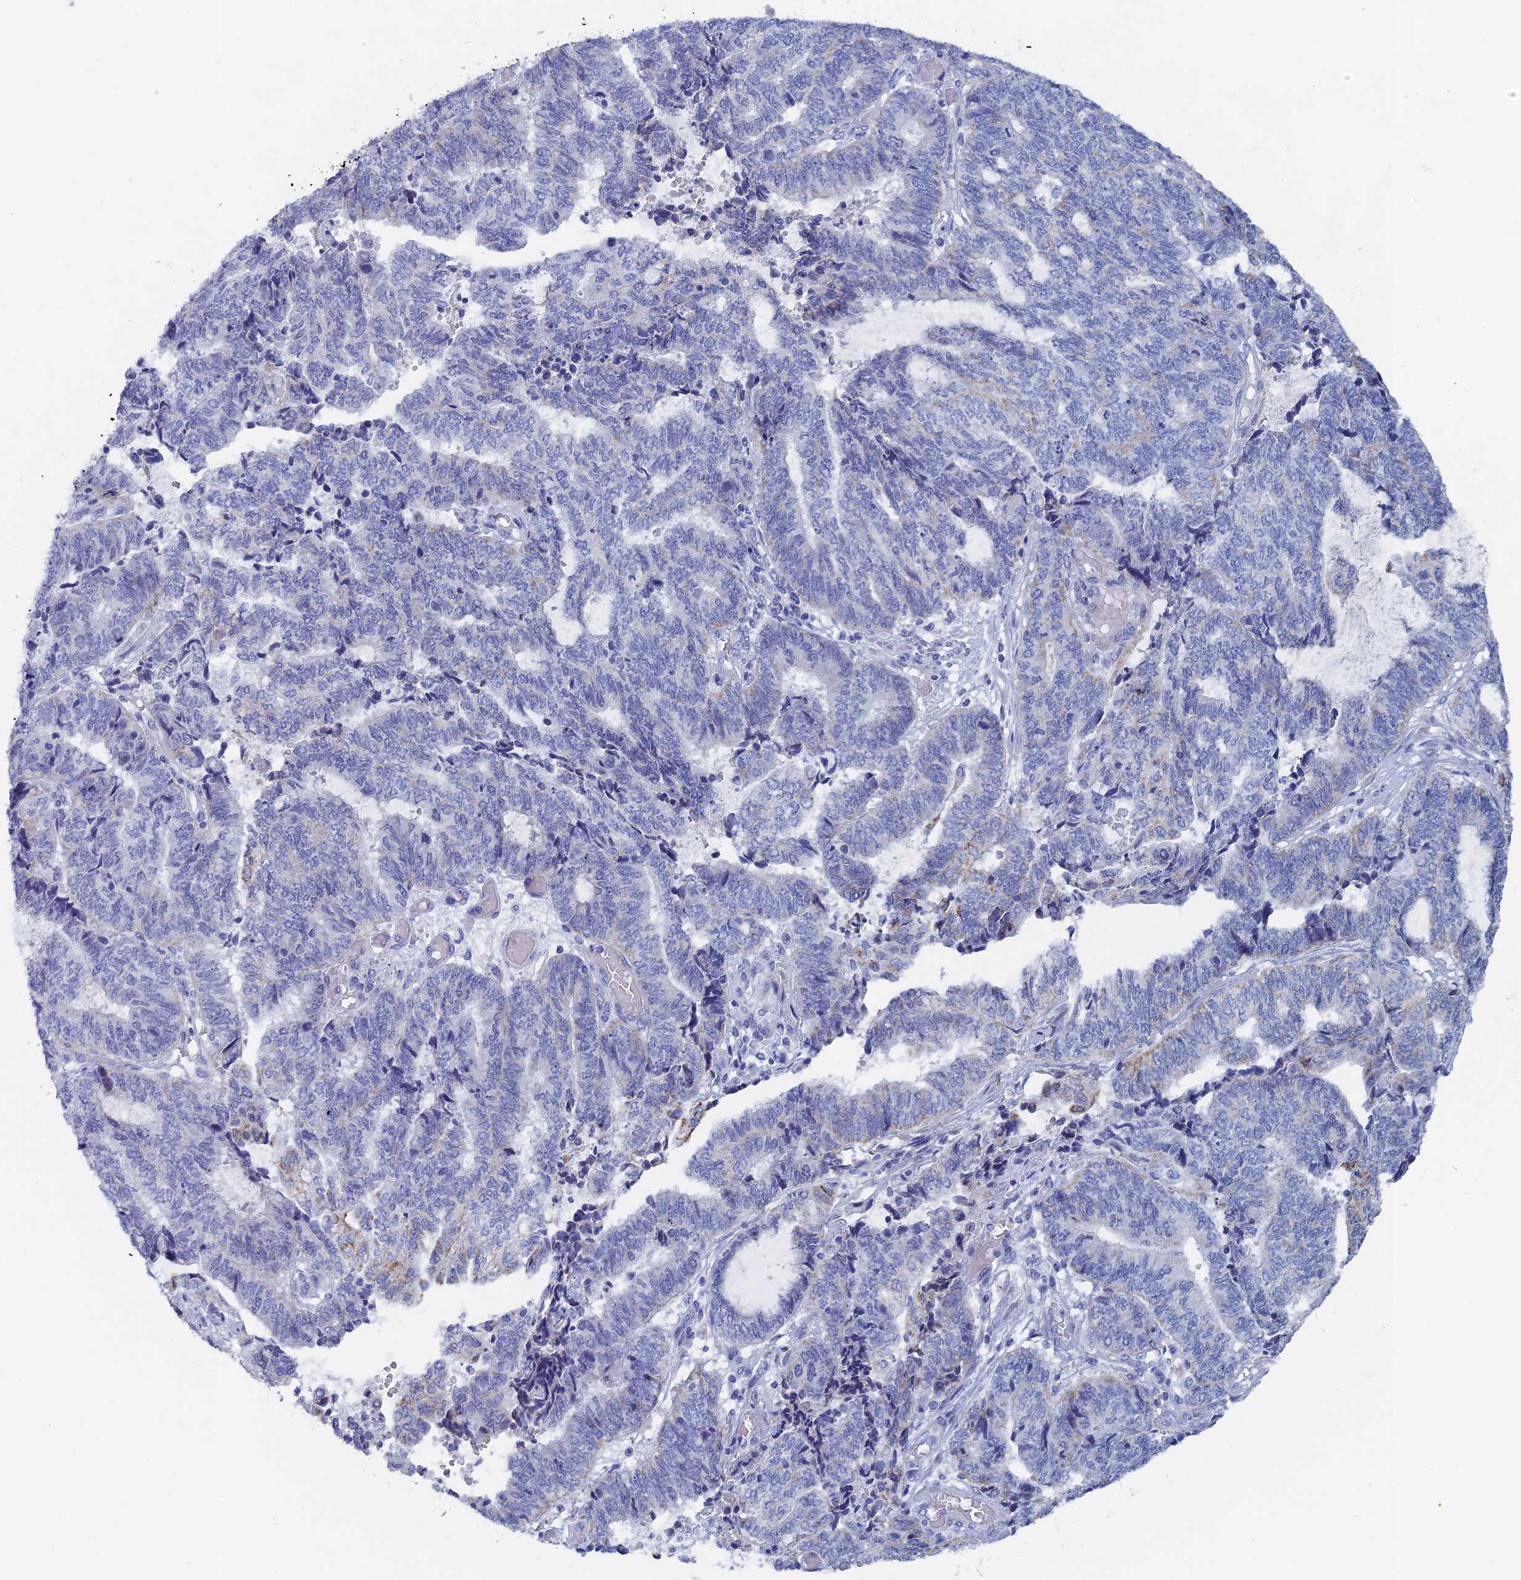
{"staining": {"intensity": "moderate", "quantity": "<25%", "location": "cytoplasmic/membranous"}, "tissue": "endometrial cancer", "cell_type": "Tumor cells", "image_type": "cancer", "snomed": [{"axis": "morphology", "description": "Adenocarcinoma, NOS"}, {"axis": "topography", "description": "Uterus"}, {"axis": "topography", "description": "Endometrium"}], "caption": "Immunohistochemistry of human endometrial adenocarcinoma reveals low levels of moderate cytoplasmic/membranous positivity in approximately <25% of tumor cells. The staining was performed using DAB to visualize the protein expression in brown, while the nuclei were stained in blue with hematoxylin (Magnification: 20x).", "gene": "HIGD1A", "patient": {"sex": "female", "age": 70}}